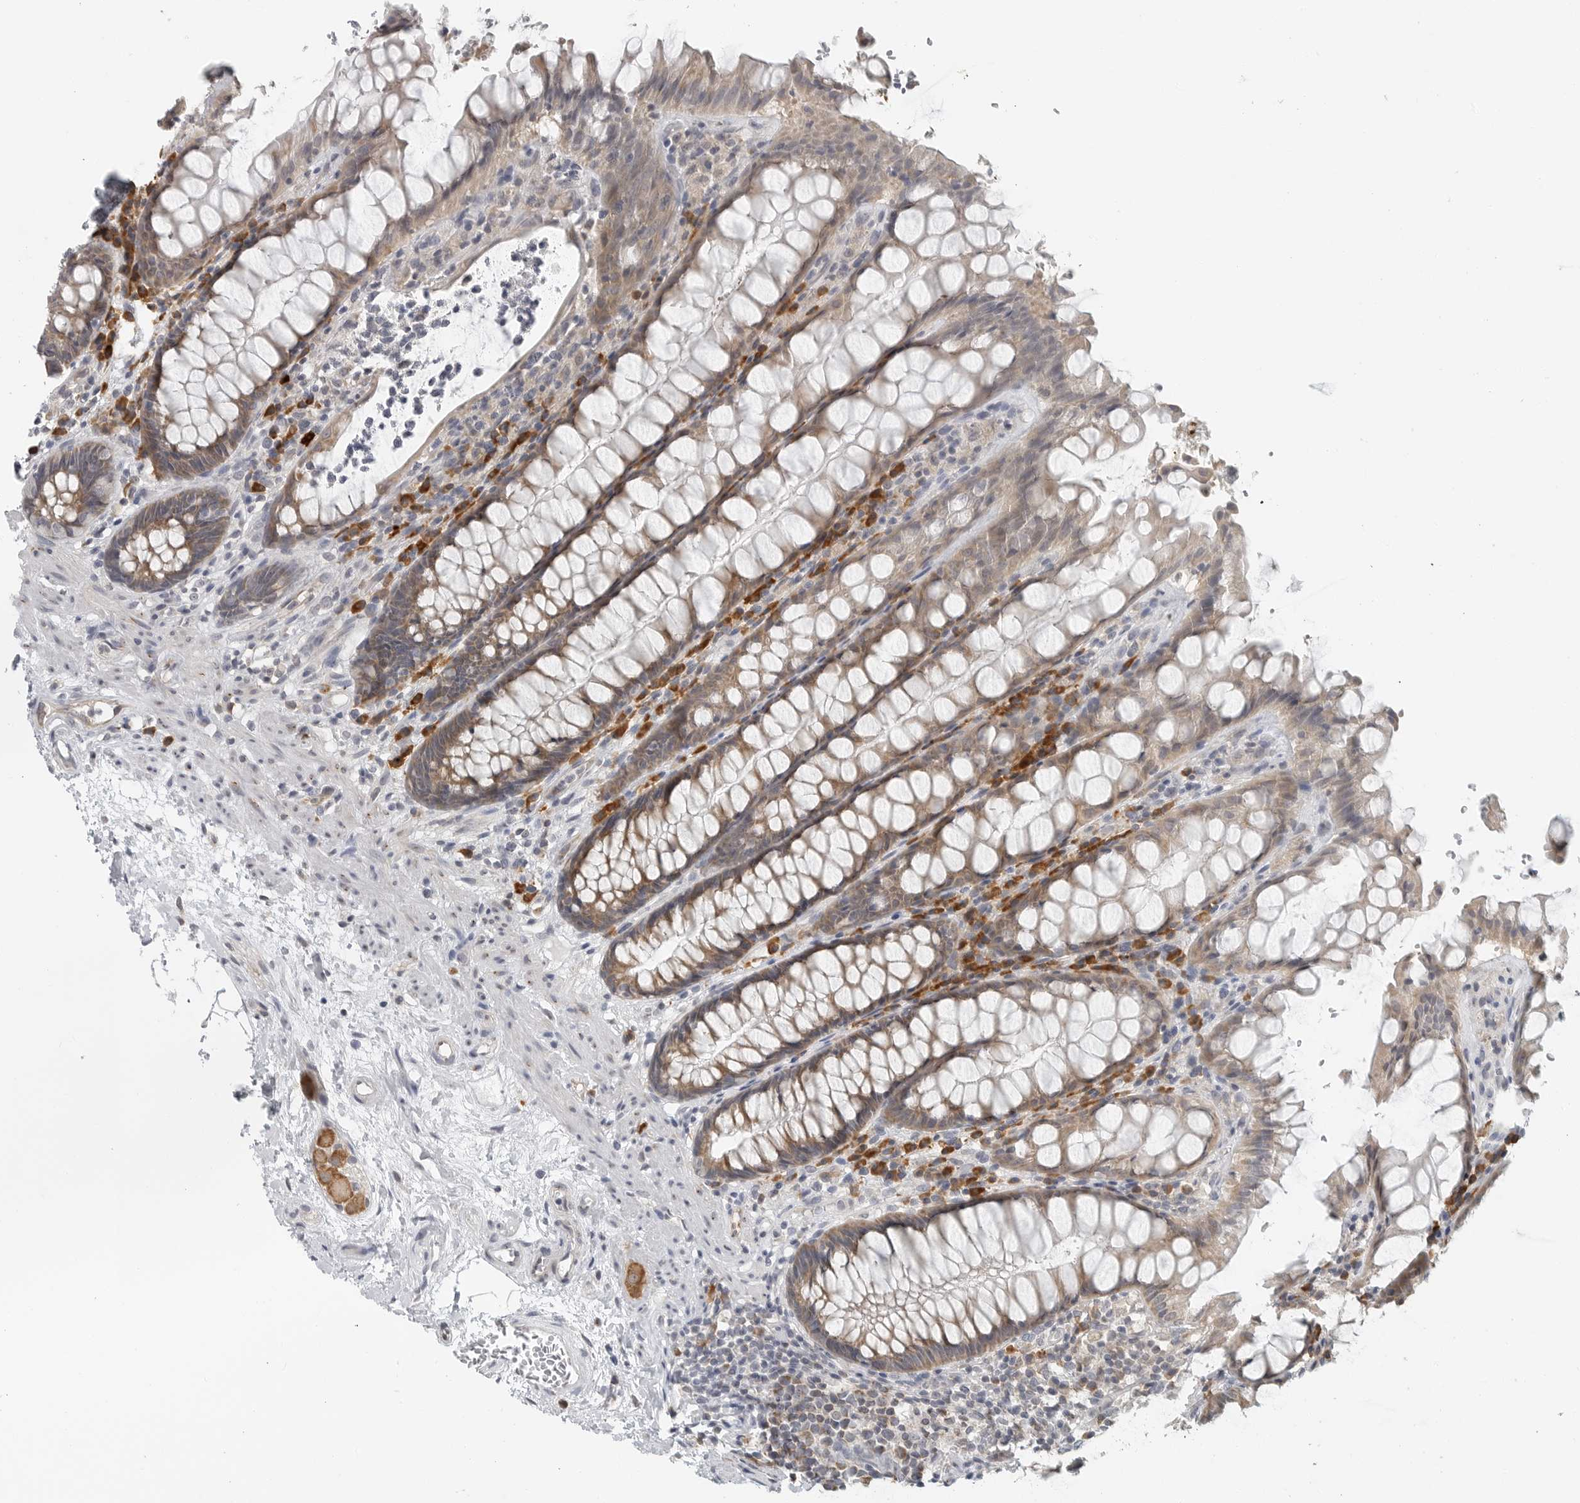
{"staining": {"intensity": "moderate", "quantity": ">75%", "location": "cytoplasmic/membranous"}, "tissue": "rectum", "cell_type": "Glandular cells", "image_type": "normal", "snomed": [{"axis": "morphology", "description": "Normal tissue, NOS"}, {"axis": "topography", "description": "Rectum"}], "caption": "Brown immunohistochemical staining in unremarkable rectum reveals moderate cytoplasmic/membranous expression in about >75% of glandular cells. The protein of interest is shown in brown color, while the nuclei are stained blue.", "gene": "IL12RB2", "patient": {"sex": "male", "age": 64}}